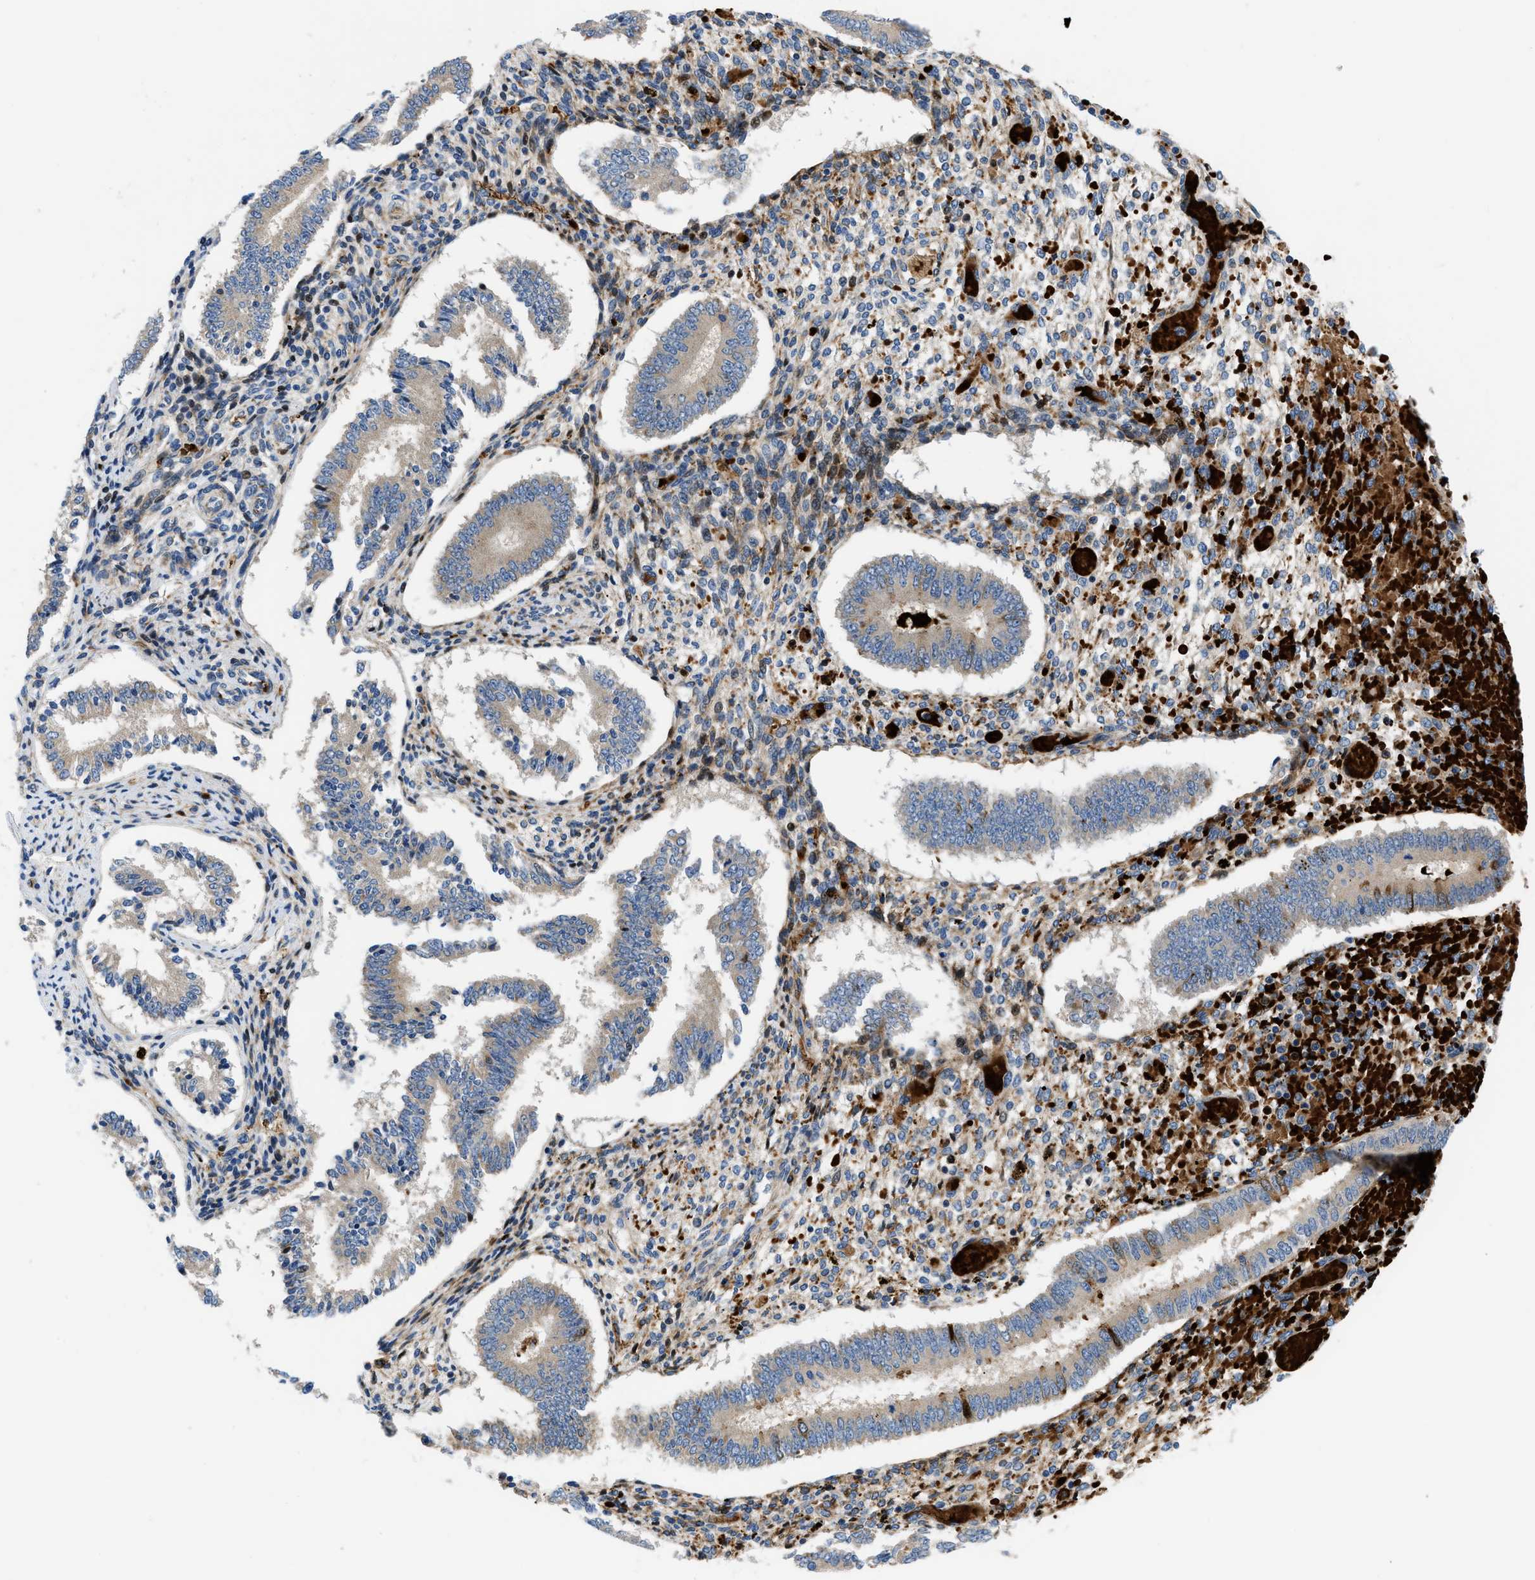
{"staining": {"intensity": "strong", "quantity": "<25%", "location": "cytoplasmic/membranous"}, "tissue": "endometrium", "cell_type": "Cells in endometrial stroma", "image_type": "normal", "snomed": [{"axis": "morphology", "description": "Normal tissue, NOS"}, {"axis": "topography", "description": "Endometrium"}], "caption": "This micrograph shows normal endometrium stained with immunohistochemistry to label a protein in brown. The cytoplasmic/membranous of cells in endometrial stroma show strong positivity for the protein. Nuclei are counter-stained blue.", "gene": "ZNF831", "patient": {"sex": "female", "age": 42}}